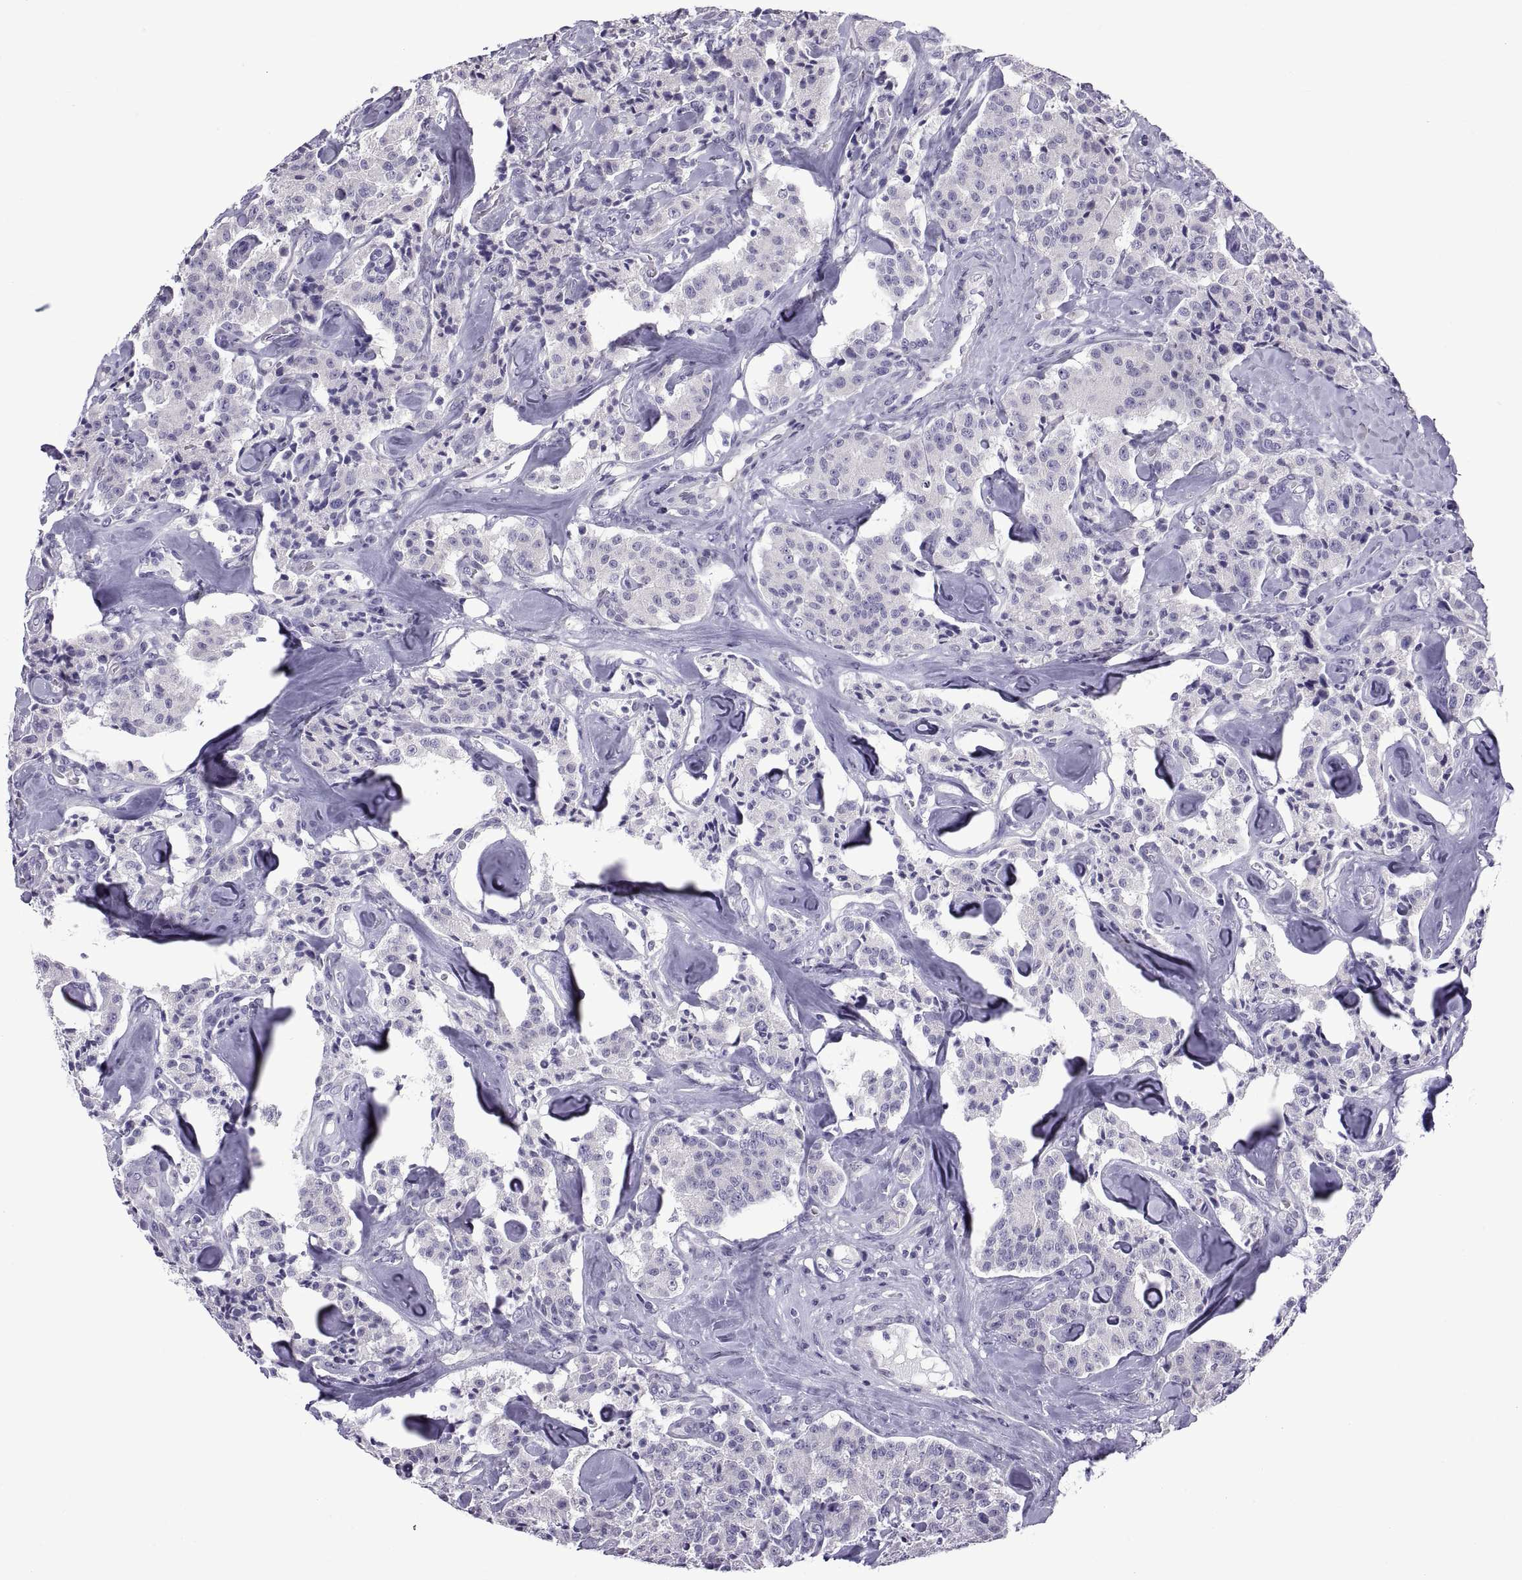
{"staining": {"intensity": "negative", "quantity": "none", "location": "none"}, "tissue": "carcinoid", "cell_type": "Tumor cells", "image_type": "cancer", "snomed": [{"axis": "morphology", "description": "Carcinoid, malignant, NOS"}, {"axis": "topography", "description": "Pancreas"}], "caption": "This is a micrograph of IHC staining of carcinoid (malignant), which shows no staining in tumor cells.", "gene": "SPDYE1", "patient": {"sex": "male", "age": 41}}